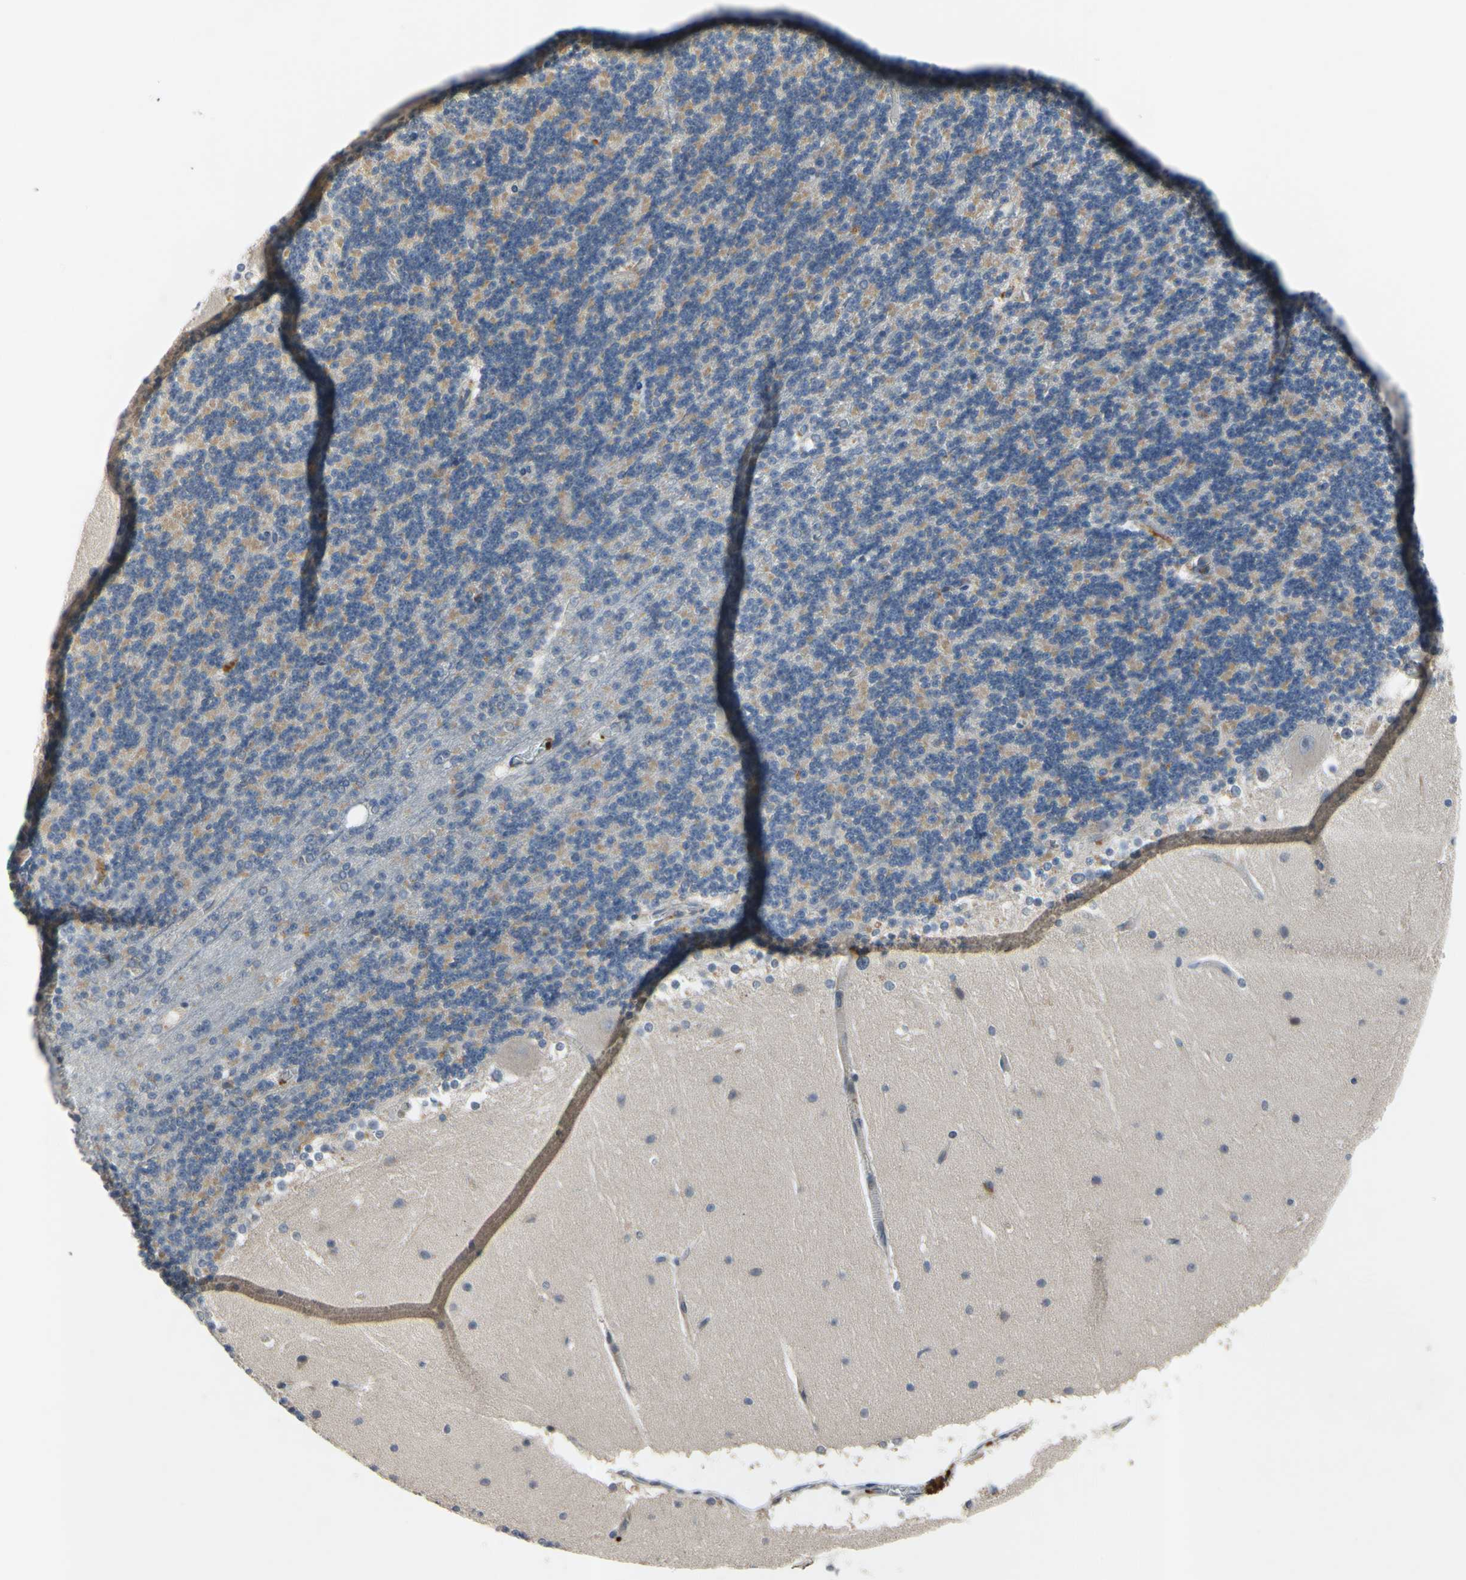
{"staining": {"intensity": "weak", "quantity": "25%-75%", "location": "cytoplasmic/membranous"}, "tissue": "cerebellum", "cell_type": "Cells in granular layer", "image_type": "normal", "snomed": [{"axis": "morphology", "description": "Normal tissue, NOS"}, {"axis": "topography", "description": "Cerebellum"}], "caption": "The photomicrograph demonstrates staining of unremarkable cerebellum, revealing weak cytoplasmic/membranous protein expression (brown color) within cells in granular layer. The protein is stained brown, and the nuclei are stained in blue (DAB (3,3'-diaminobenzidine) IHC with brightfield microscopy, high magnification).", "gene": "XIAP", "patient": {"sex": "female", "age": 19}}